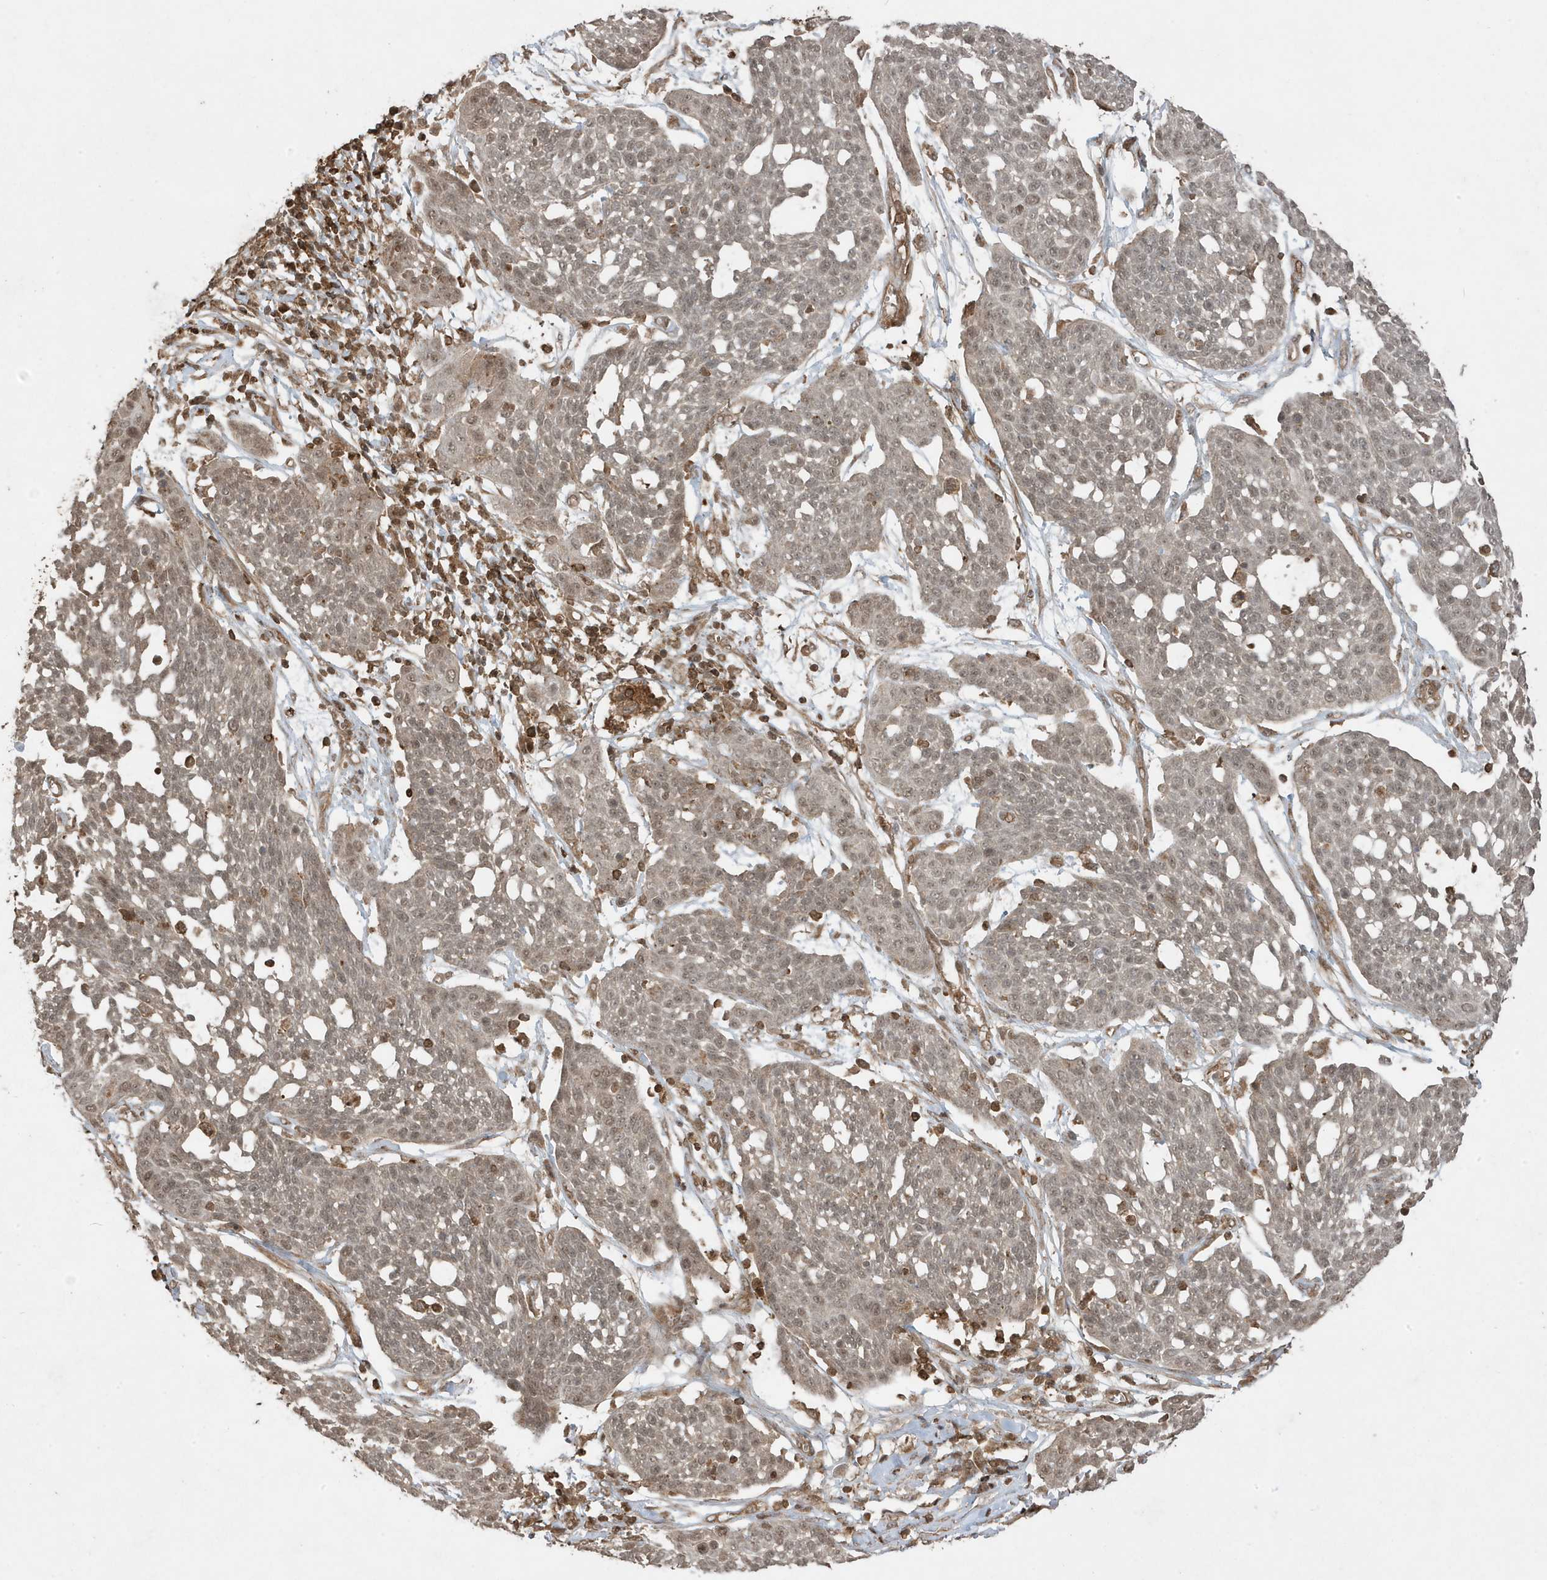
{"staining": {"intensity": "weak", "quantity": "<25%", "location": "cytoplasmic/membranous,nuclear"}, "tissue": "cervical cancer", "cell_type": "Tumor cells", "image_type": "cancer", "snomed": [{"axis": "morphology", "description": "Squamous cell carcinoma, NOS"}, {"axis": "topography", "description": "Cervix"}], "caption": "Human cervical cancer (squamous cell carcinoma) stained for a protein using immunohistochemistry exhibits no expression in tumor cells.", "gene": "ASAP1", "patient": {"sex": "female", "age": 34}}